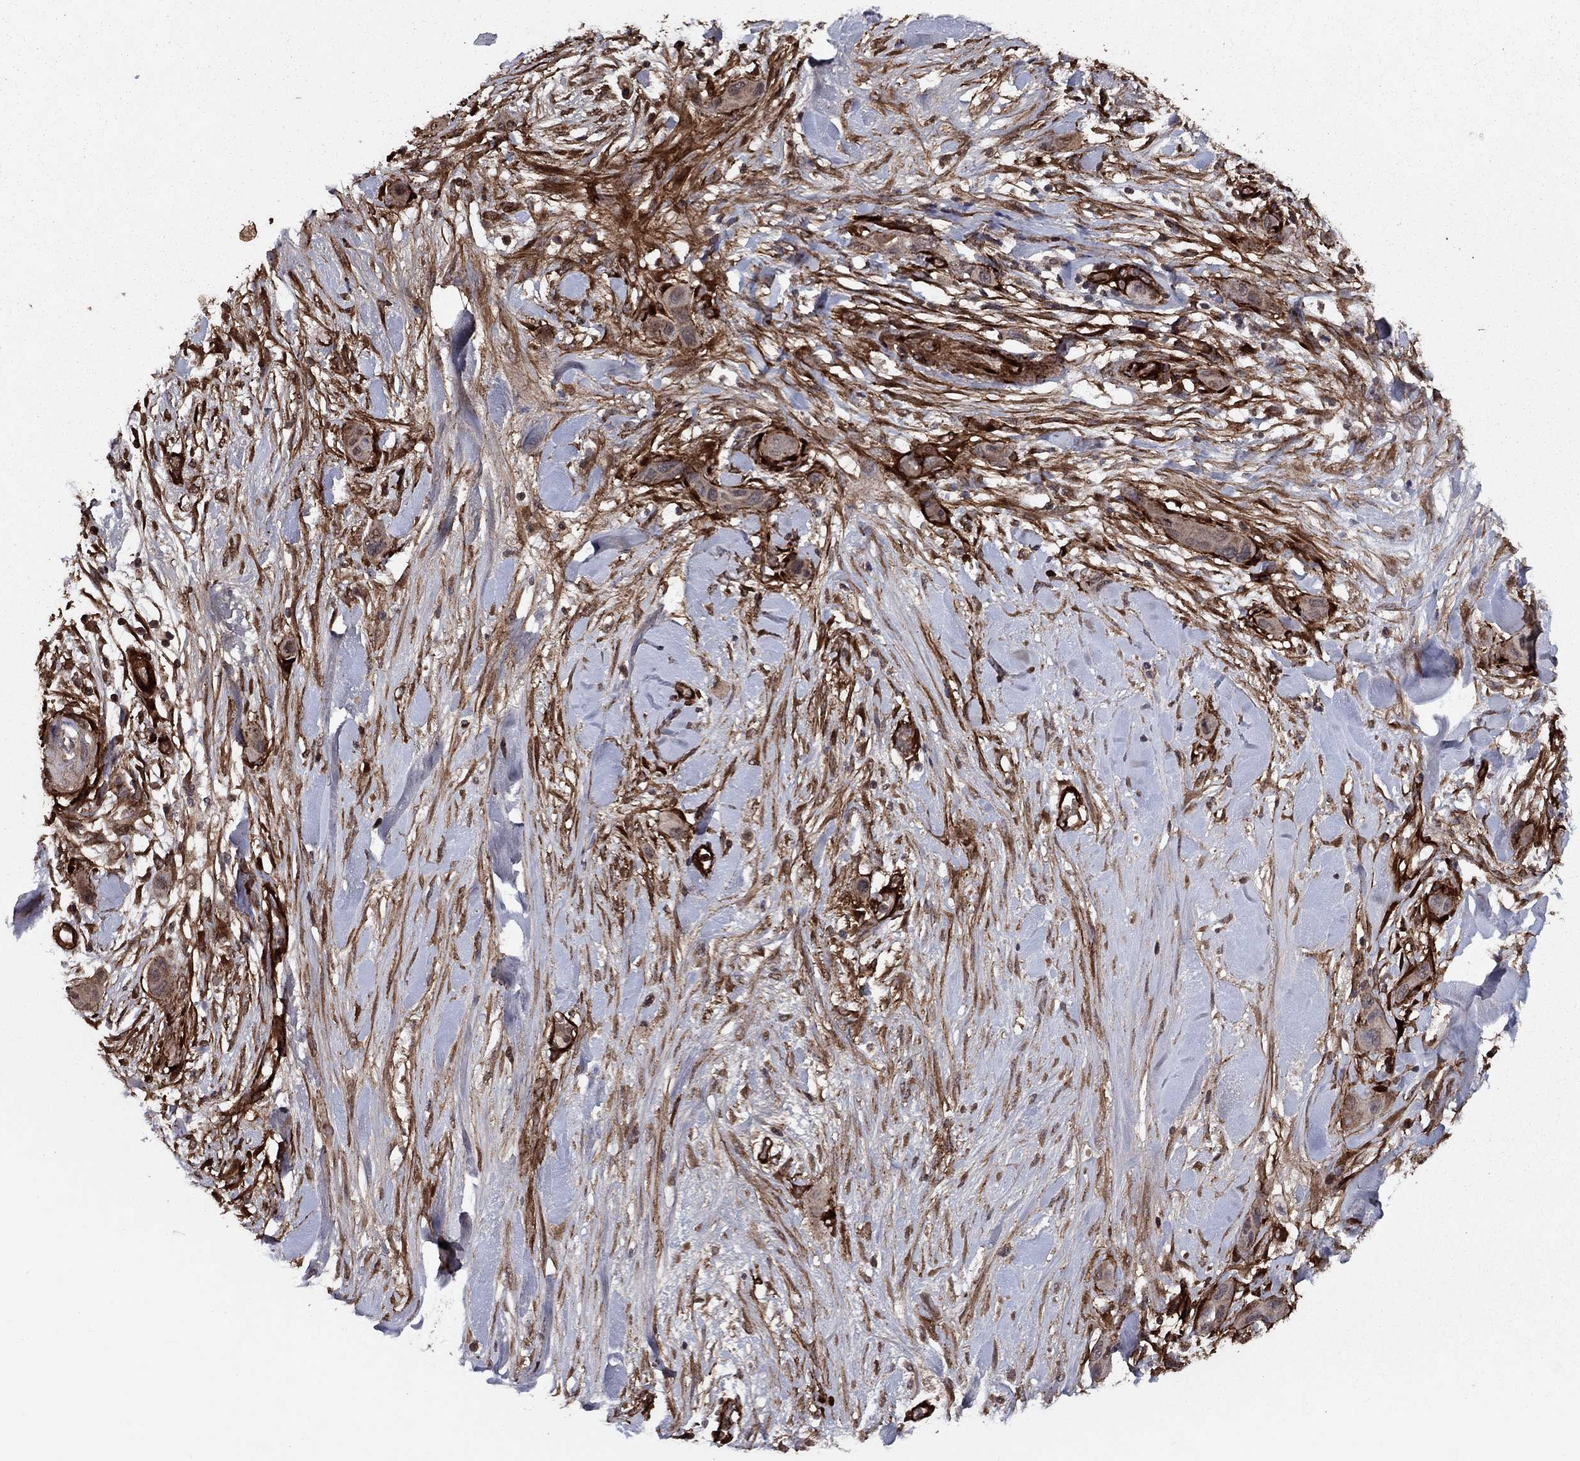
{"staining": {"intensity": "moderate", "quantity": "<25%", "location": "cytoplasmic/membranous"}, "tissue": "skin cancer", "cell_type": "Tumor cells", "image_type": "cancer", "snomed": [{"axis": "morphology", "description": "Squamous cell carcinoma, NOS"}, {"axis": "topography", "description": "Skin"}], "caption": "An image of human squamous cell carcinoma (skin) stained for a protein reveals moderate cytoplasmic/membranous brown staining in tumor cells. Using DAB (brown) and hematoxylin (blue) stains, captured at high magnification using brightfield microscopy.", "gene": "COL18A1", "patient": {"sex": "male", "age": 79}}